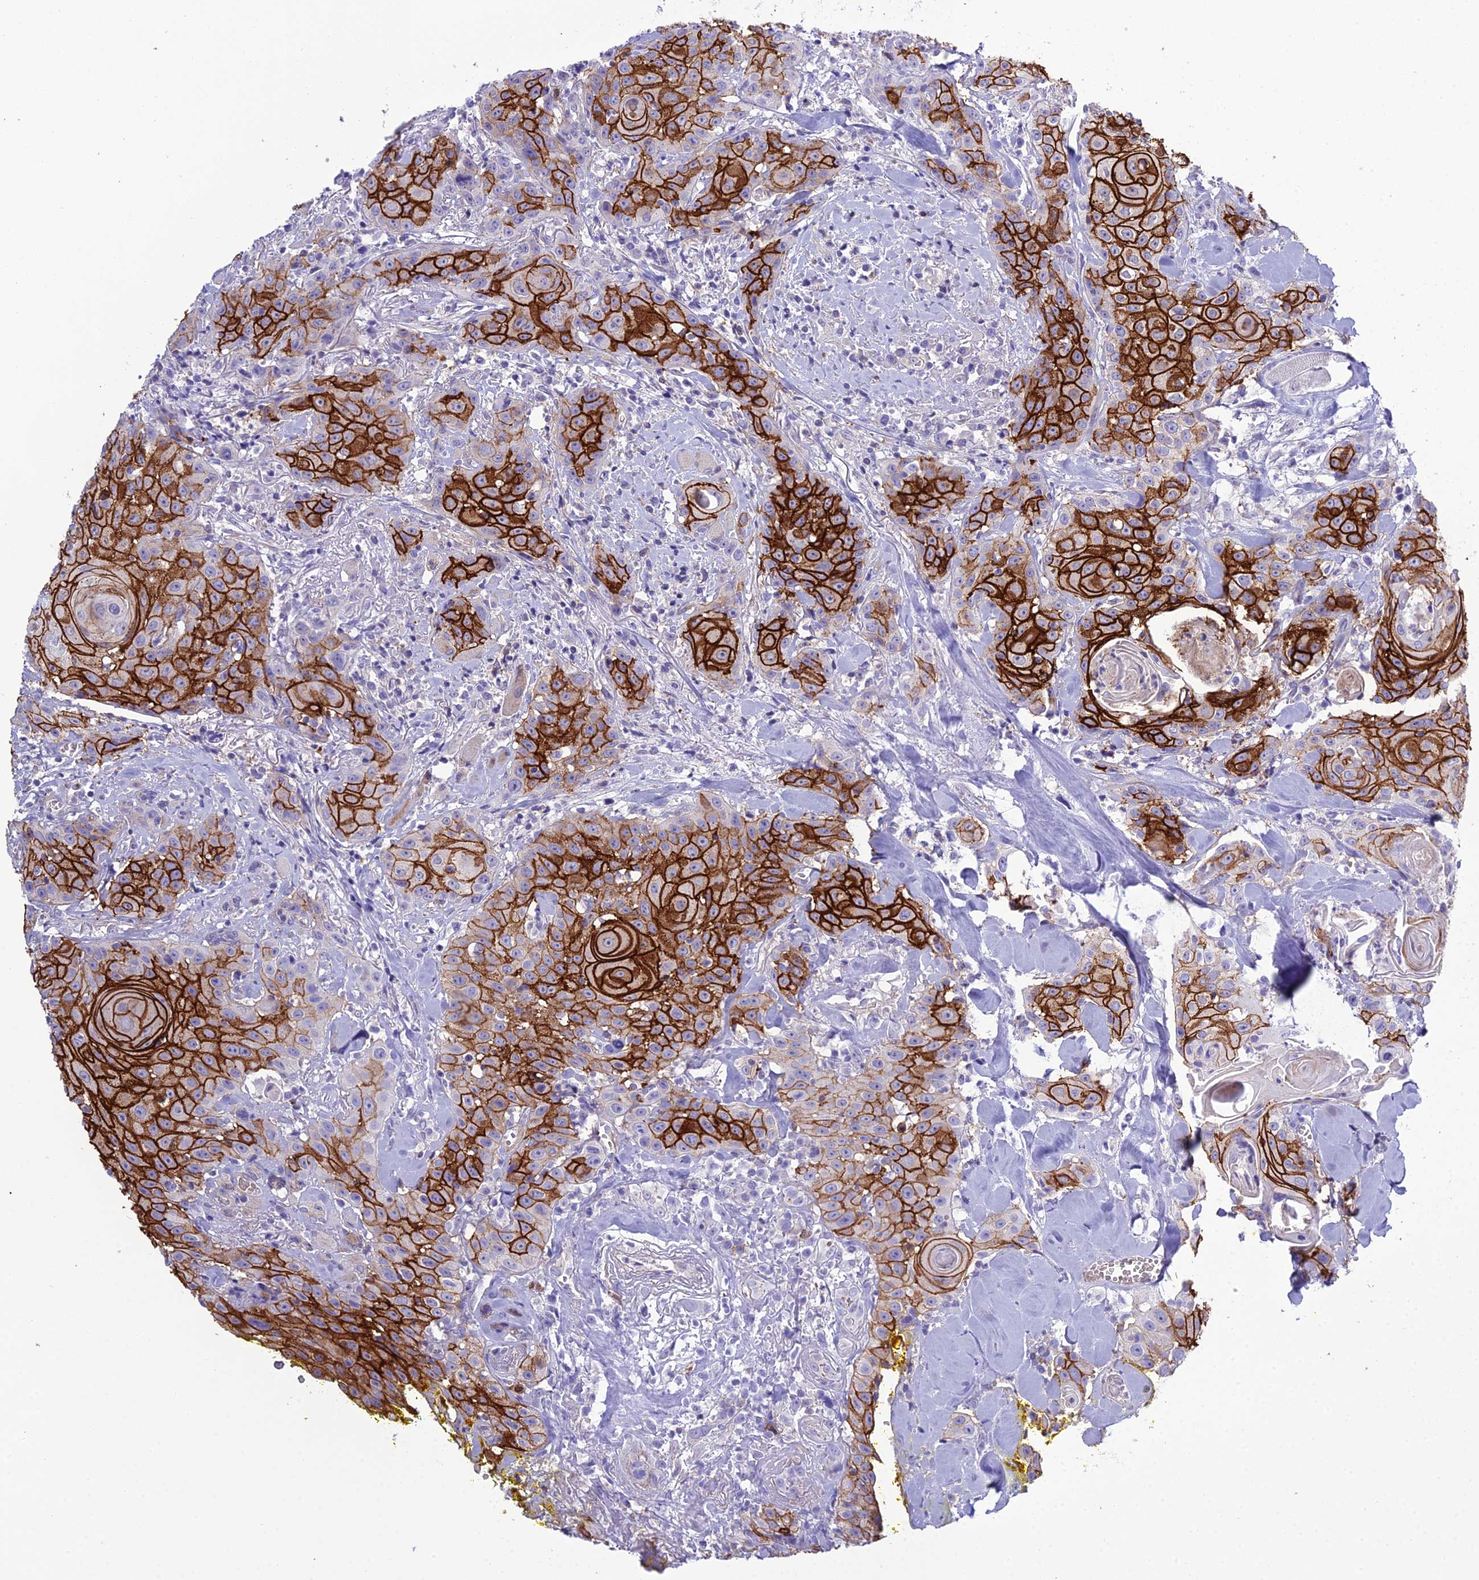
{"staining": {"intensity": "strong", "quantity": ">75%", "location": "cytoplasmic/membranous"}, "tissue": "head and neck cancer", "cell_type": "Tumor cells", "image_type": "cancer", "snomed": [{"axis": "morphology", "description": "Squamous cell carcinoma, NOS"}, {"axis": "topography", "description": "Oral tissue"}, {"axis": "topography", "description": "Head-Neck"}], "caption": "The histopathology image demonstrates immunohistochemical staining of head and neck squamous cell carcinoma. There is strong cytoplasmic/membranous expression is present in approximately >75% of tumor cells. The protein is shown in brown color, while the nuclei are stained blue.", "gene": "OR1Q1", "patient": {"sex": "female", "age": 82}}